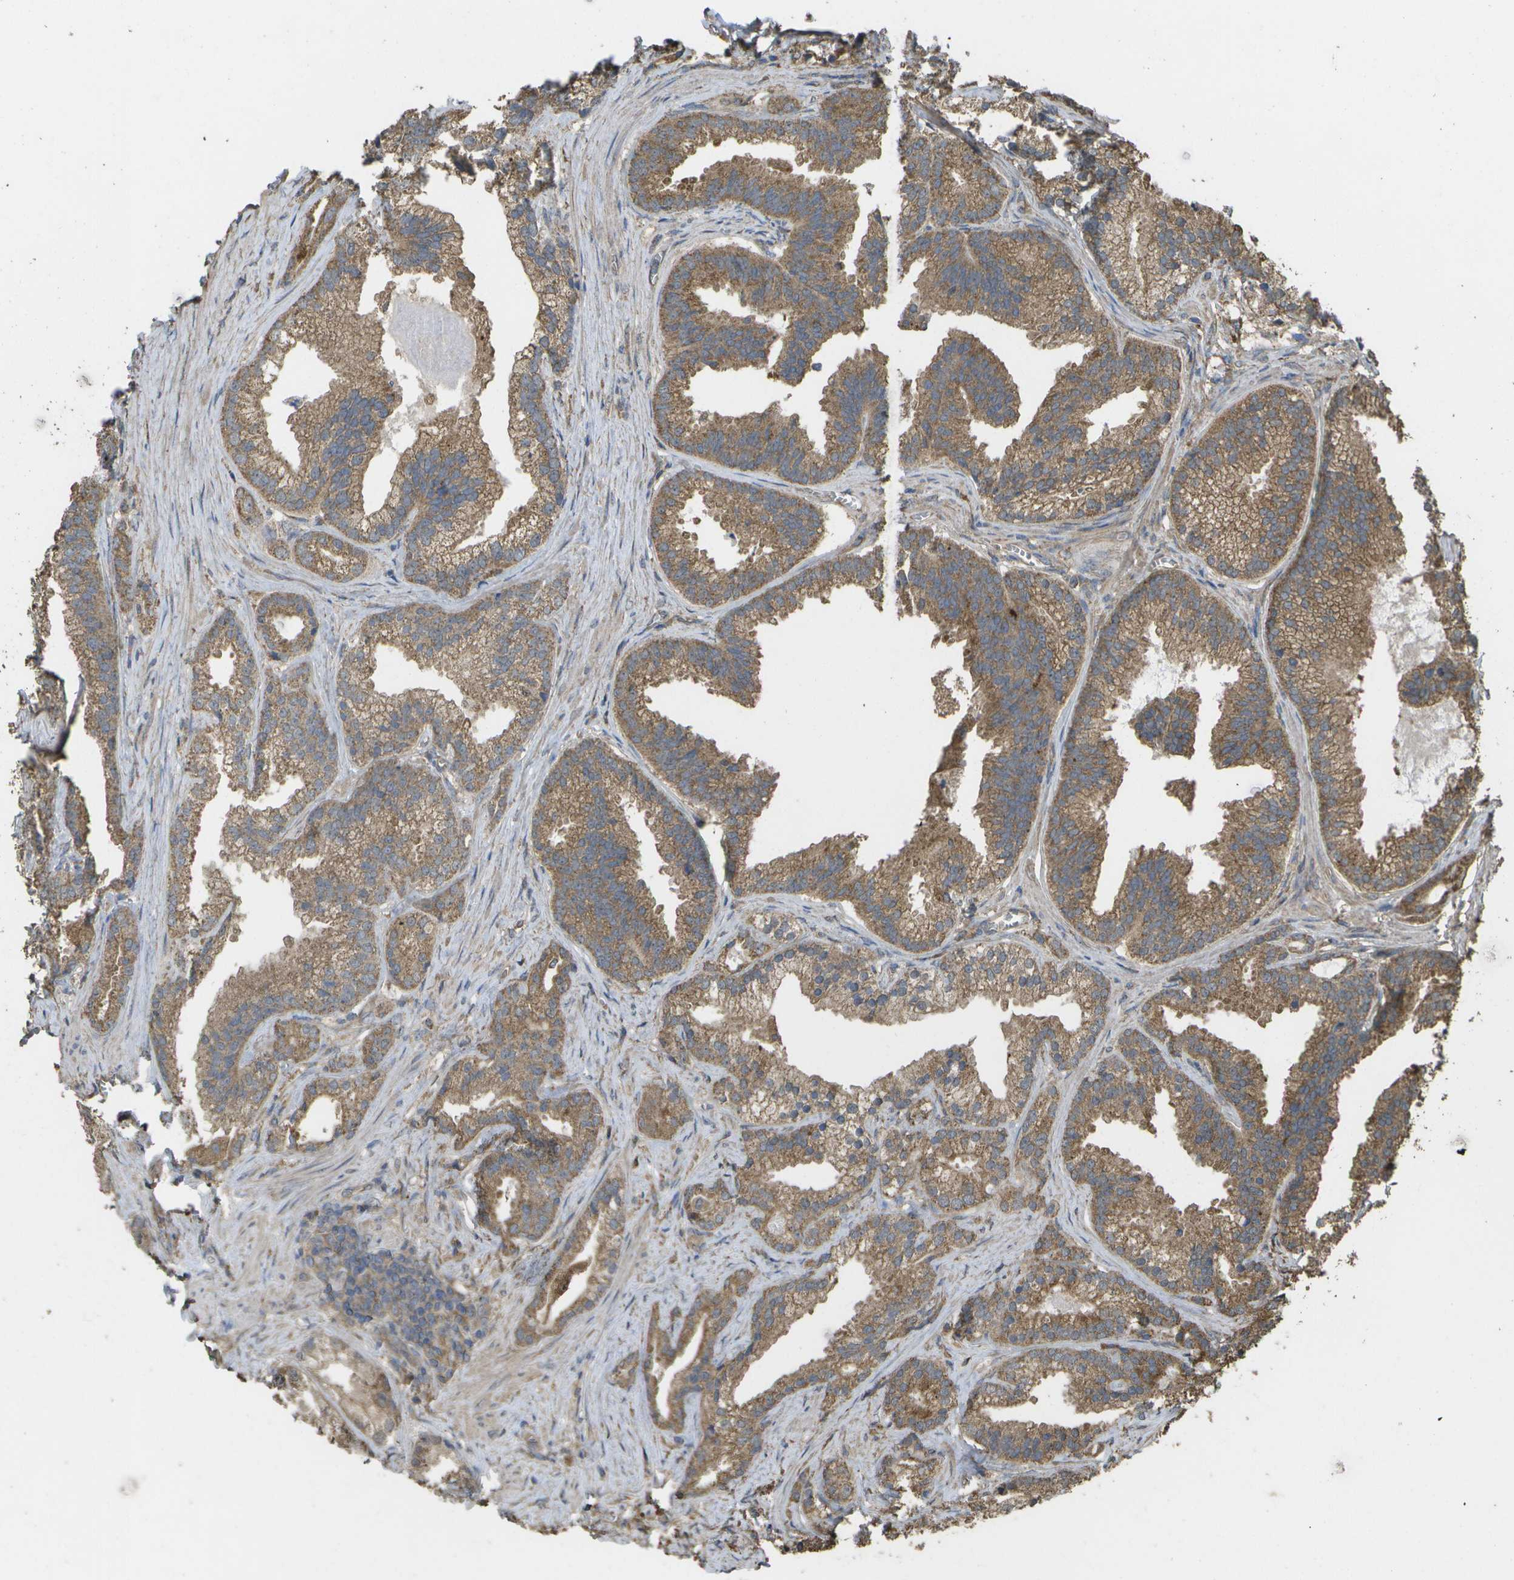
{"staining": {"intensity": "moderate", "quantity": ">75%", "location": "cytoplasmic/membranous"}, "tissue": "prostate cancer", "cell_type": "Tumor cells", "image_type": "cancer", "snomed": [{"axis": "morphology", "description": "Adenocarcinoma, Low grade"}, {"axis": "topography", "description": "Prostate"}], "caption": "Human adenocarcinoma (low-grade) (prostate) stained with a brown dye shows moderate cytoplasmic/membranous positive expression in approximately >75% of tumor cells.", "gene": "SACS", "patient": {"sex": "male", "age": 59}}